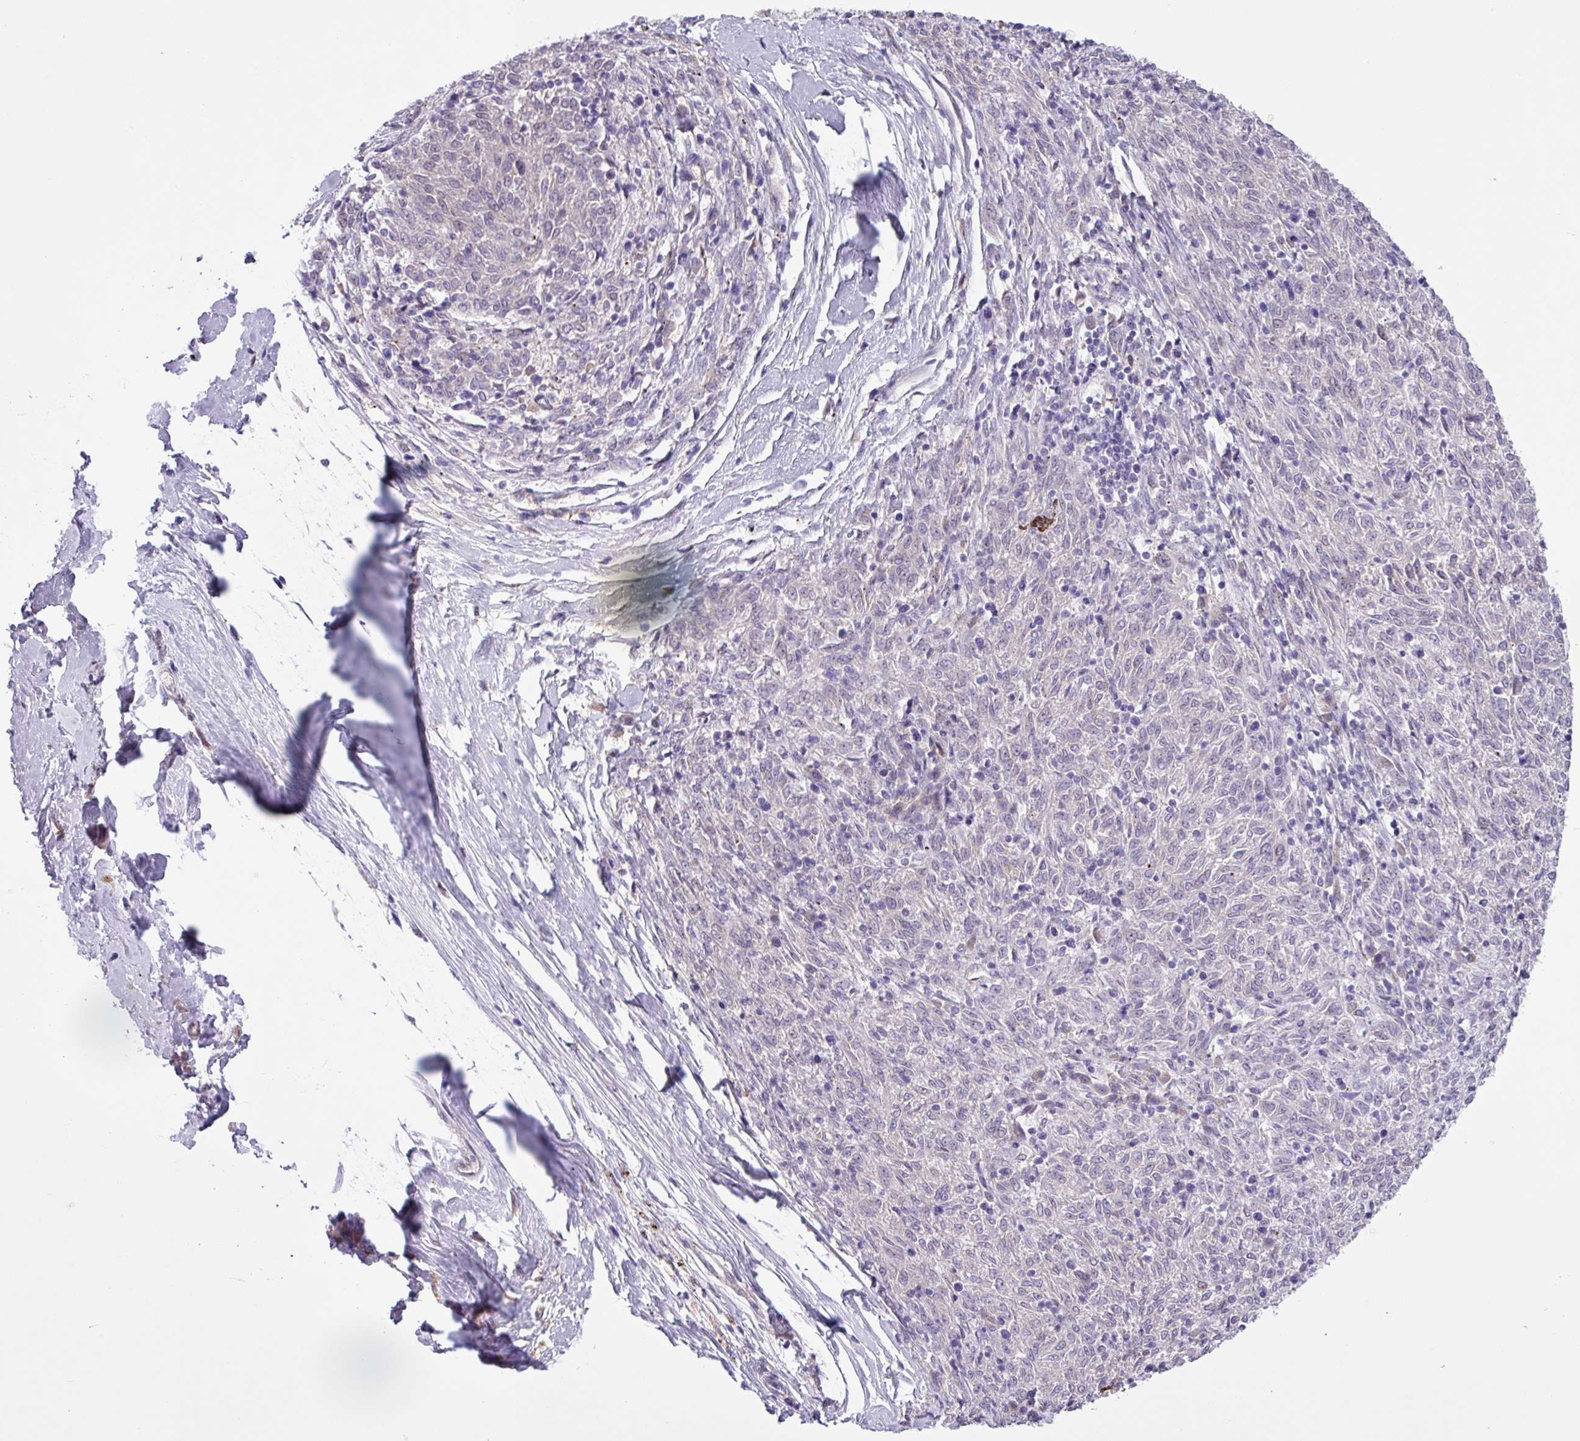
{"staining": {"intensity": "negative", "quantity": "none", "location": "none"}, "tissue": "melanoma", "cell_type": "Tumor cells", "image_type": "cancer", "snomed": [{"axis": "morphology", "description": "Malignant melanoma, NOS"}, {"axis": "topography", "description": "Skin"}], "caption": "Protein analysis of malignant melanoma displays no significant expression in tumor cells. Nuclei are stained in blue.", "gene": "SPINK8", "patient": {"sex": "female", "age": 72}}